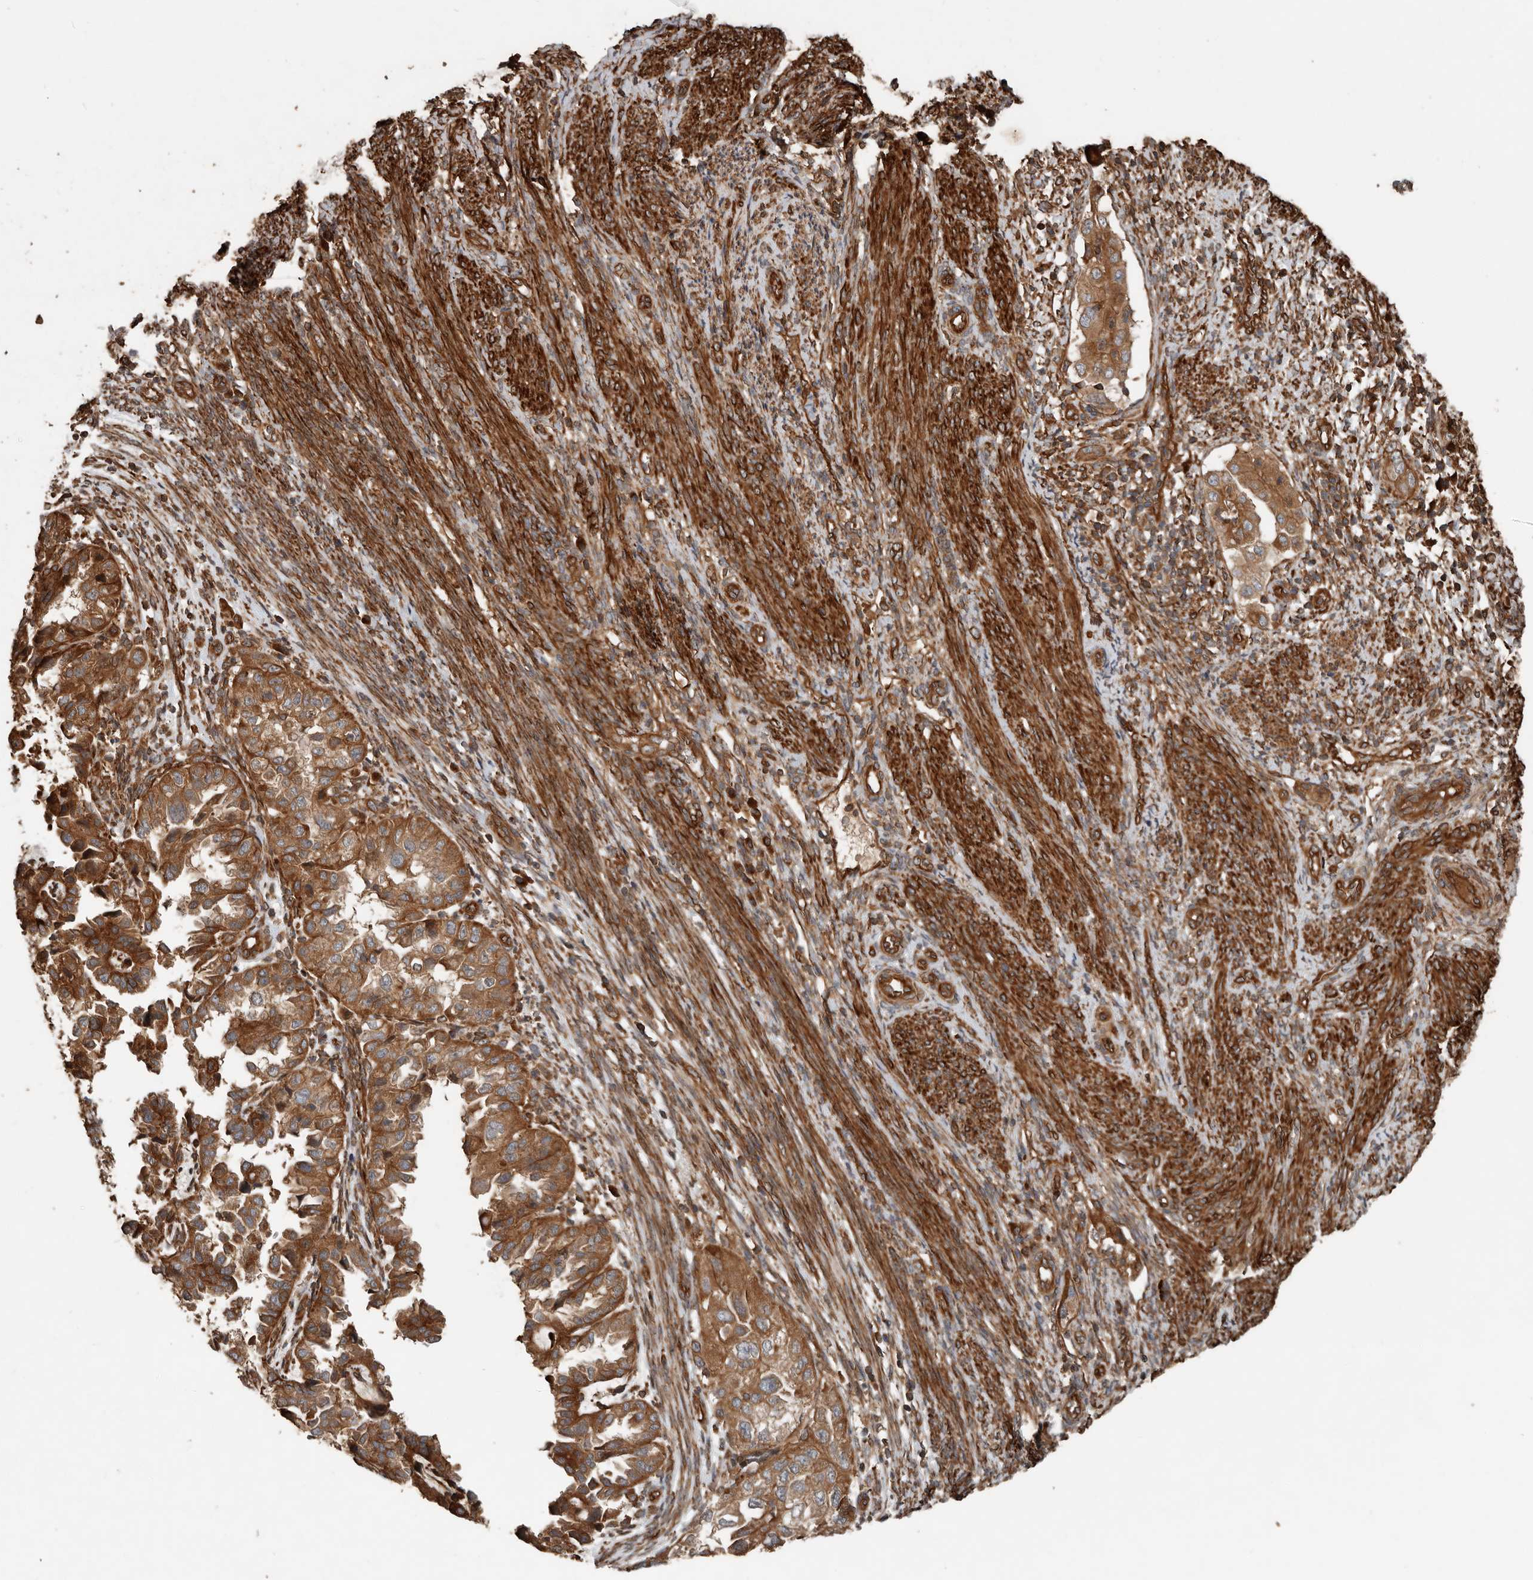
{"staining": {"intensity": "moderate", "quantity": ">75%", "location": "cytoplasmic/membranous"}, "tissue": "endometrial cancer", "cell_type": "Tumor cells", "image_type": "cancer", "snomed": [{"axis": "morphology", "description": "Adenocarcinoma, NOS"}, {"axis": "topography", "description": "Endometrium"}], "caption": "Protein expression analysis of endometrial adenocarcinoma demonstrates moderate cytoplasmic/membranous positivity in approximately >75% of tumor cells. (DAB = brown stain, brightfield microscopy at high magnification).", "gene": "YOD1", "patient": {"sex": "female", "age": 85}}